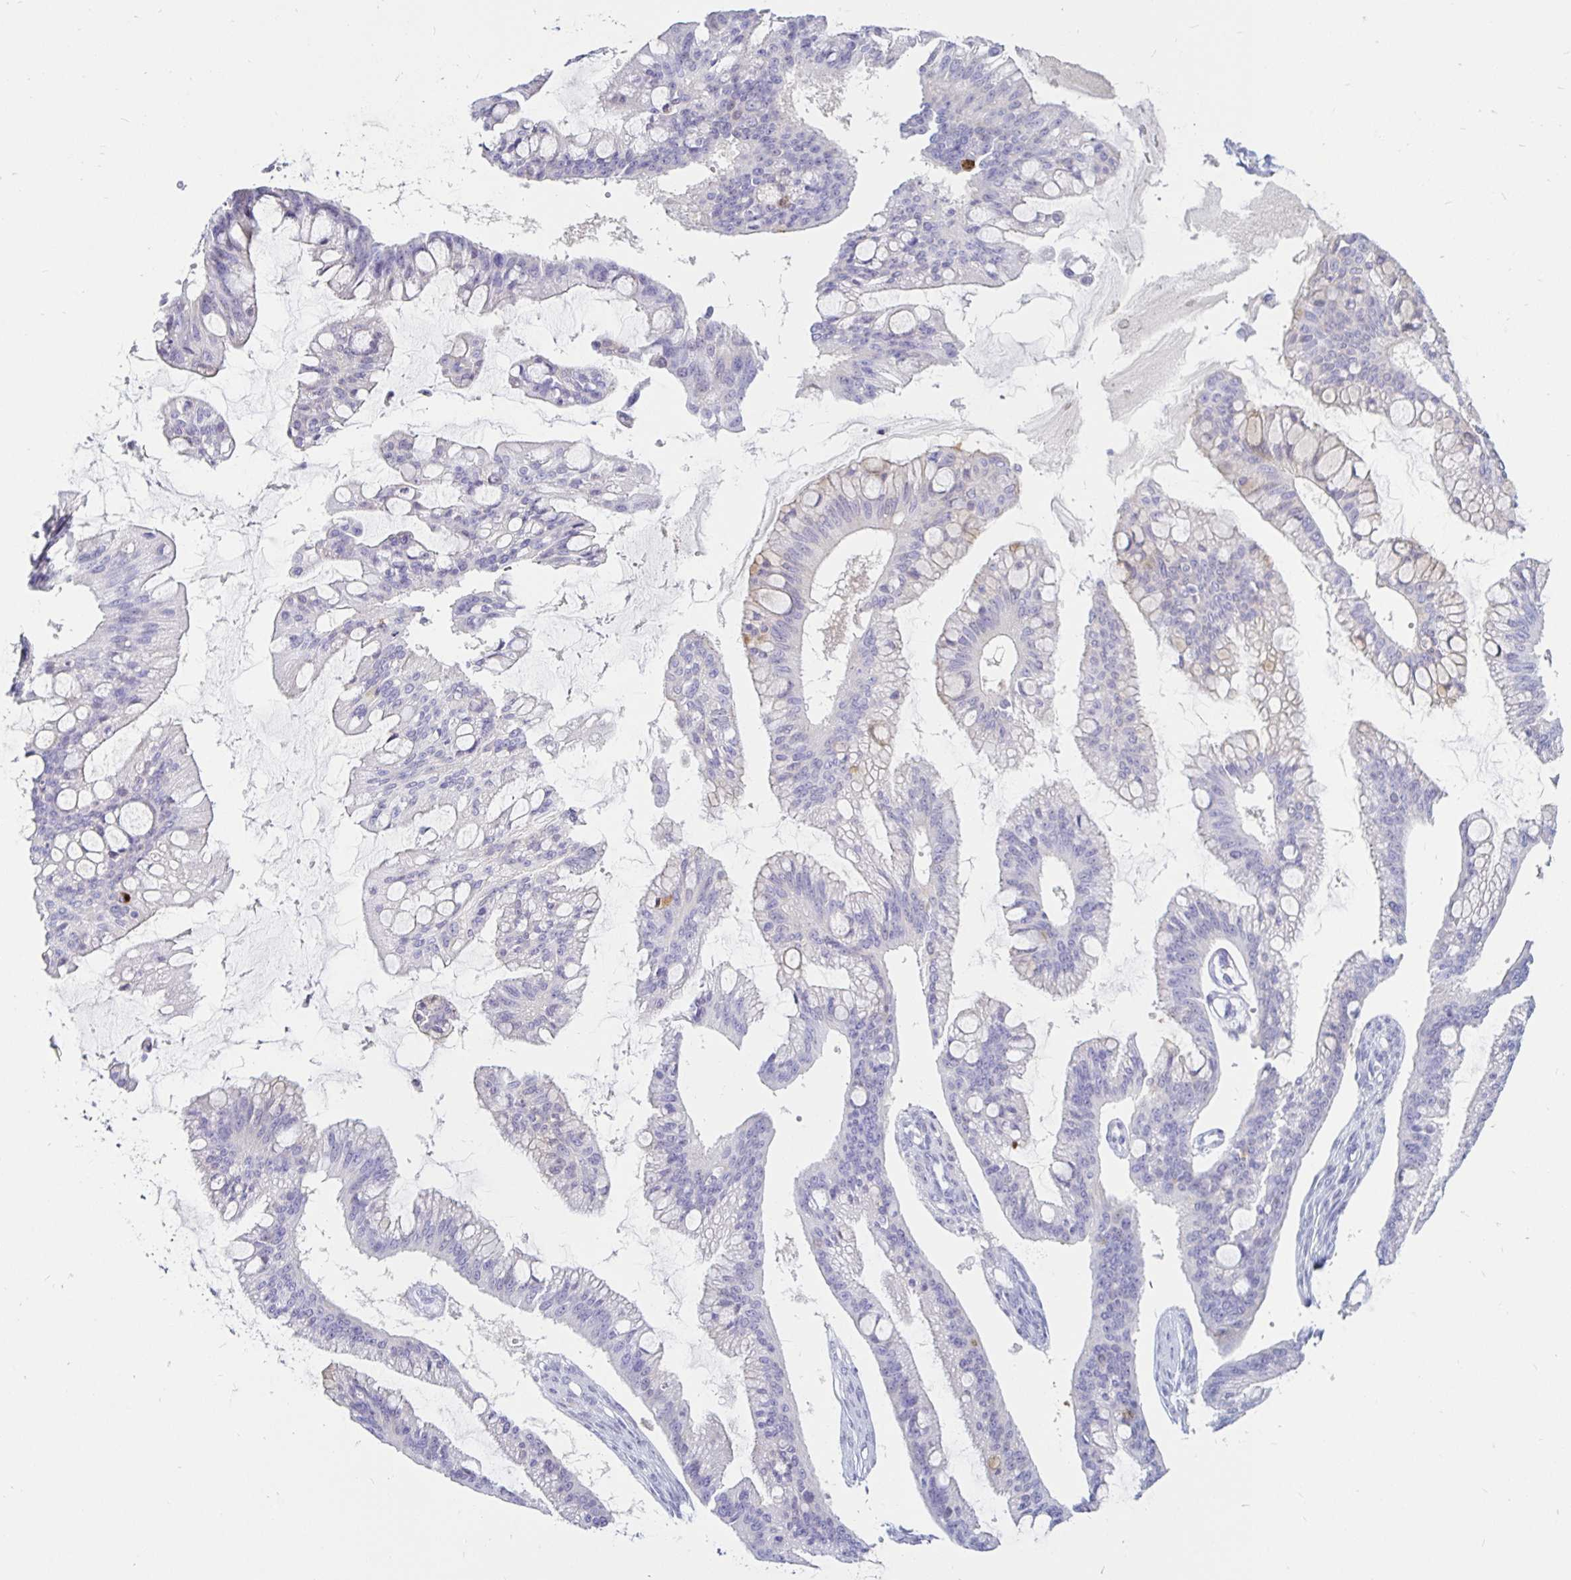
{"staining": {"intensity": "negative", "quantity": "none", "location": "none"}, "tissue": "ovarian cancer", "cell_type": "Tumor cells", "image_type": "cancer", "snomed": [{"axis": "morphology", "description": "Cystadenocarcinoma, mucinous, NOS"}, {"axis": "topography", "description": "Ovary"}], "caption": "Immunohistochemistry (IHC) histopathology image of neoplastic tissue: mucinous cystadenocarcinoma (ovarian) stained with DAB (3,3'-diaminobenzidine) exhibits no significant protein expression in tumor cells.", "gene": "TIMP1", "patient": {"sex": "female", "age": 73}}